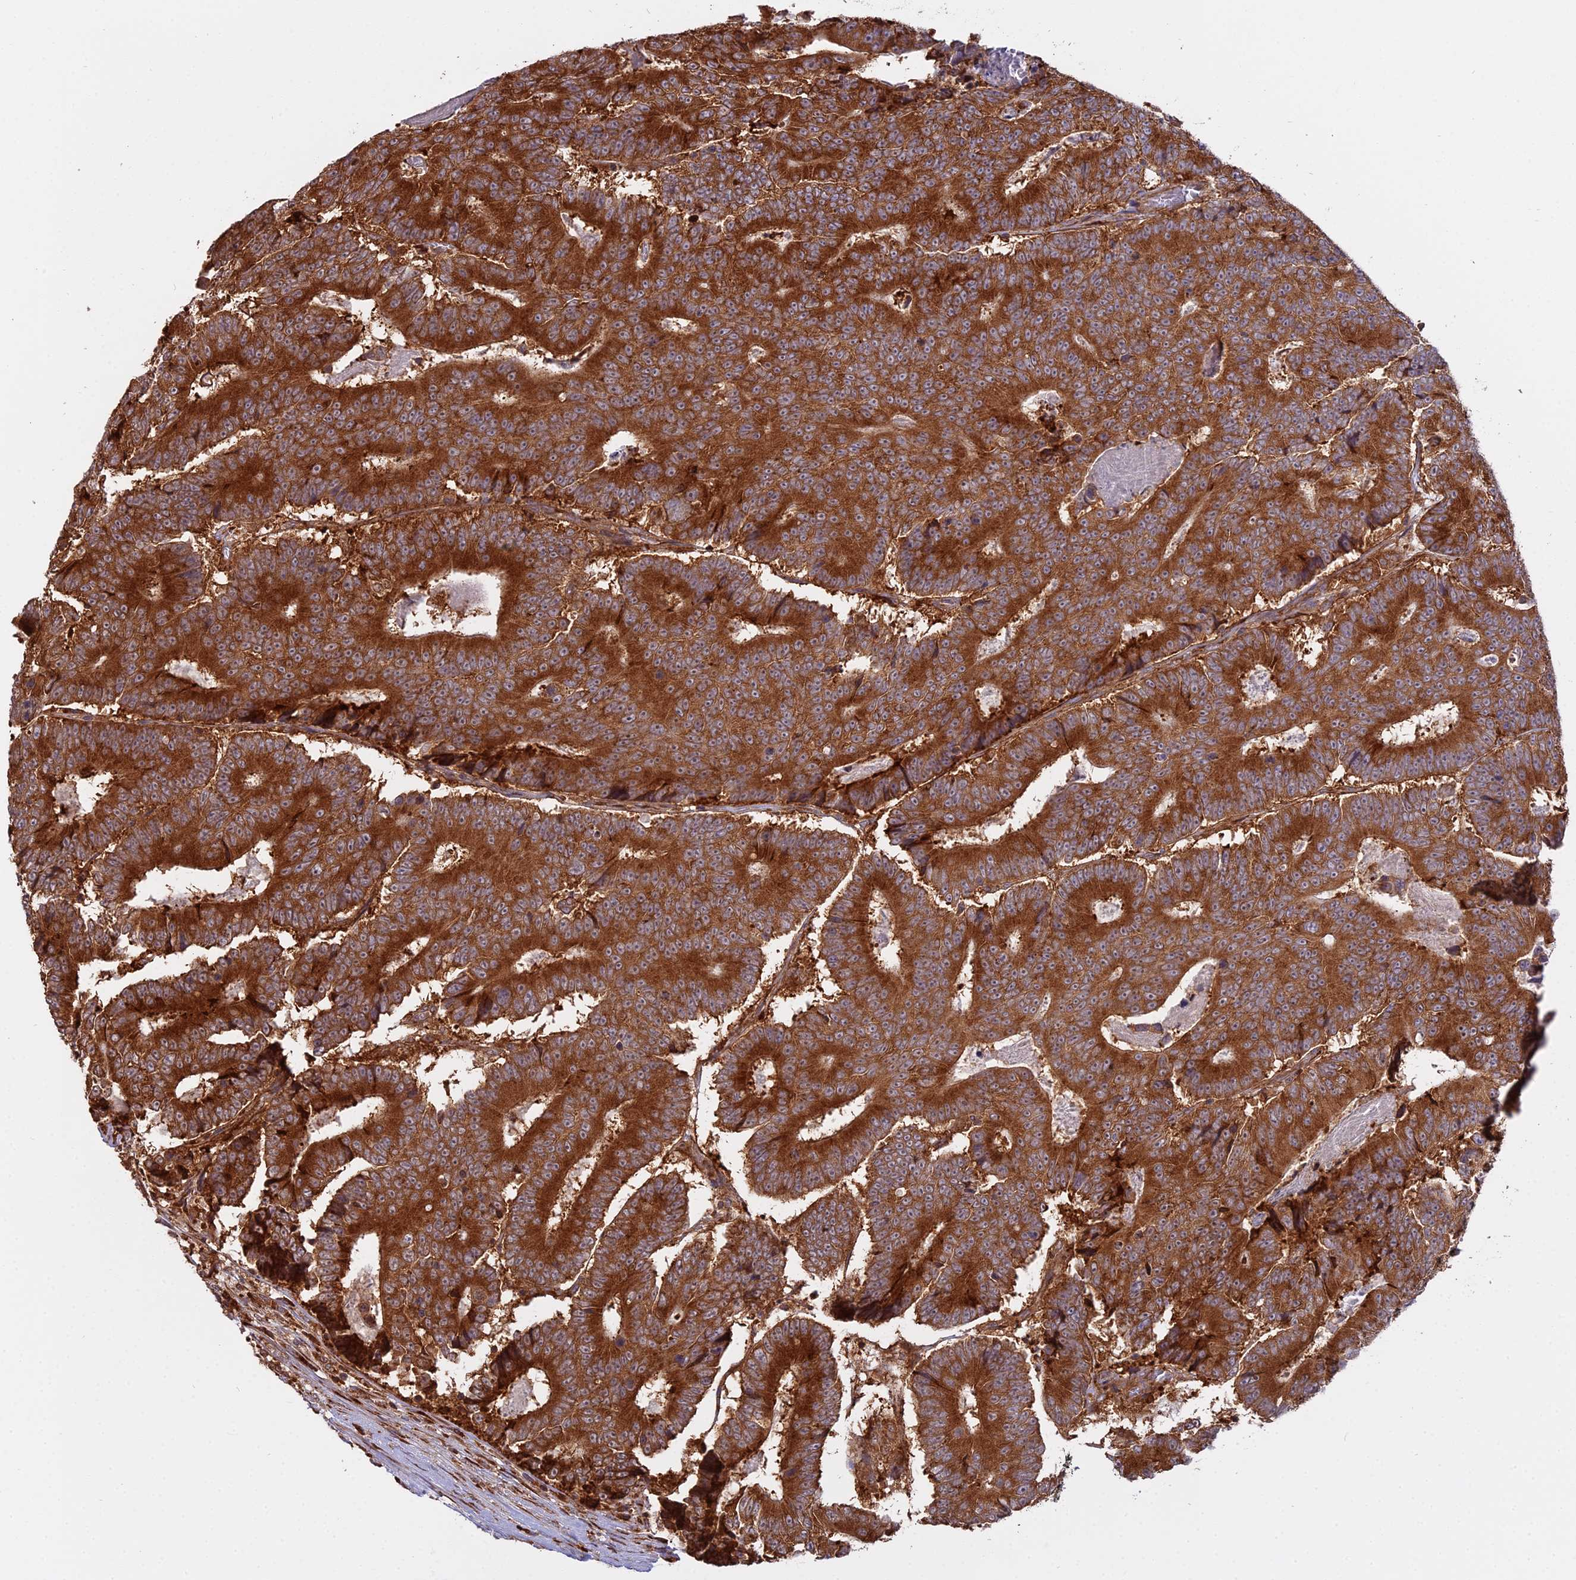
{"staining": {"intensity": "strong", "quantity": ">75%", "location": "cytoplasmic/membranous"}, "tissue": "colorectal cancer", "cell_type": "Tumor cells", "image_type": "cancer", "snomed": [{"axis": "morphology", "description": "Adenocarcinoma, NOS"}, {"axis": "topography", "description": "Colon"}], "caption": "Human colorectal cancer (adenocarcinoma) stained for a protein (brown) exhibits strong cytoplasmic/membranous positive staining in about >75% of tumor cells.", "gene": "RPL26", "patient": {"sex": "male", "age": 83}}